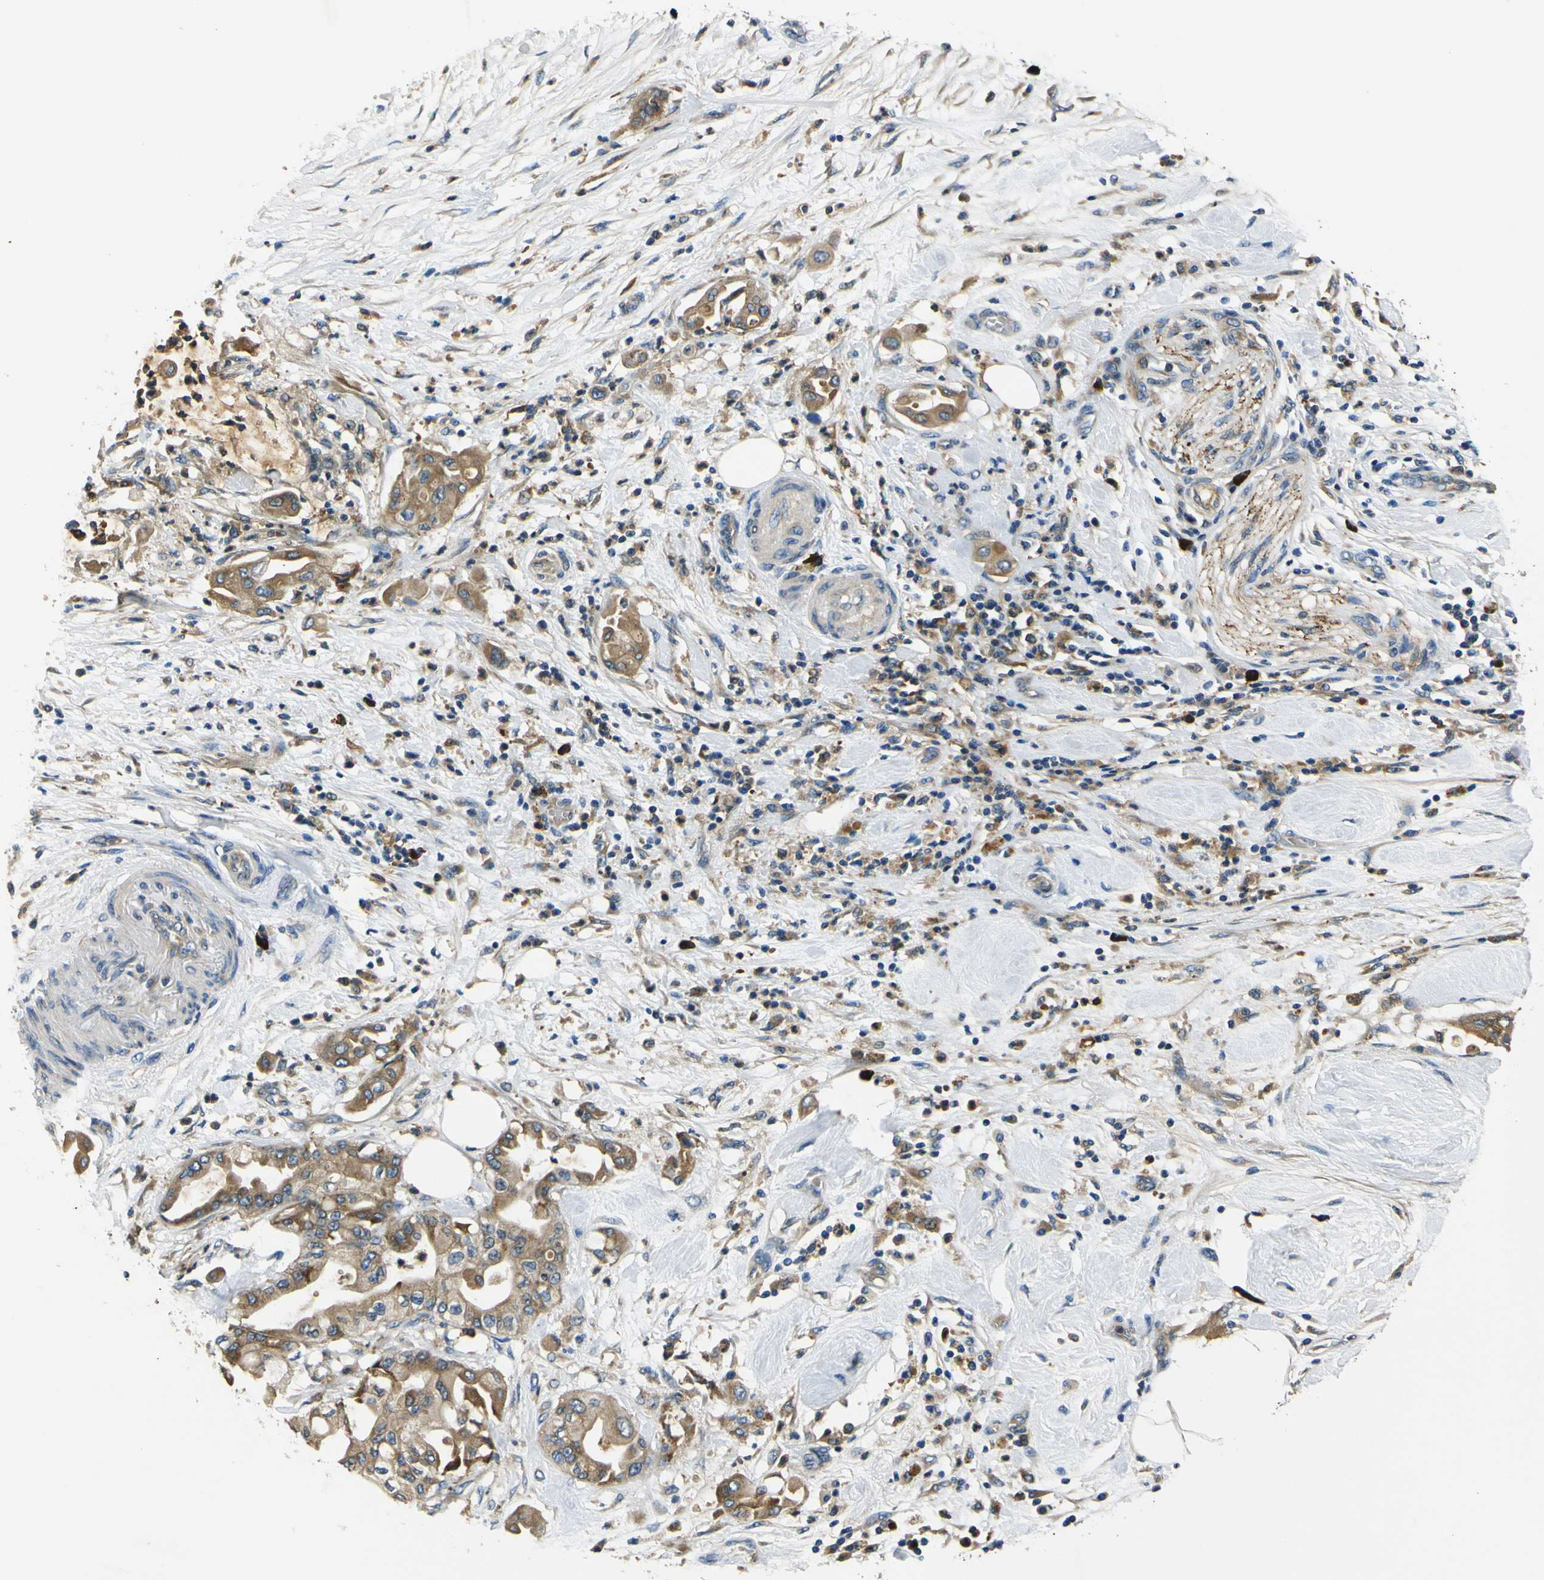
{"staining": {"intensity": "moderate", "quantity": ">75%", "location": "cytoplasmic/membranous"}, "tissue": "pancreatic cancer", "cell_type": "Tumor cells", "image_type": "cancer", "snomed": [{"axis": "morphology", "description": "Adenocarcinoma, NOS"}, {"axis": "morphology", "description": "Adenocarcinoma, metastatic, NOS"}, {"axis": "topography", "description": "Lymph node"}, {"axis": "topography", "description": "Pancreas"}, {"axis": "topography", "description": "Duodenum"}], "caption": "Immunohistochemical staining of pancreatic cancer shows medium levels of moderate cytoplasmic/membranous positivity in about >75% of tumor cells.", "gene": "RAB1B", "patient": {"sex": "female", "age": 64}}